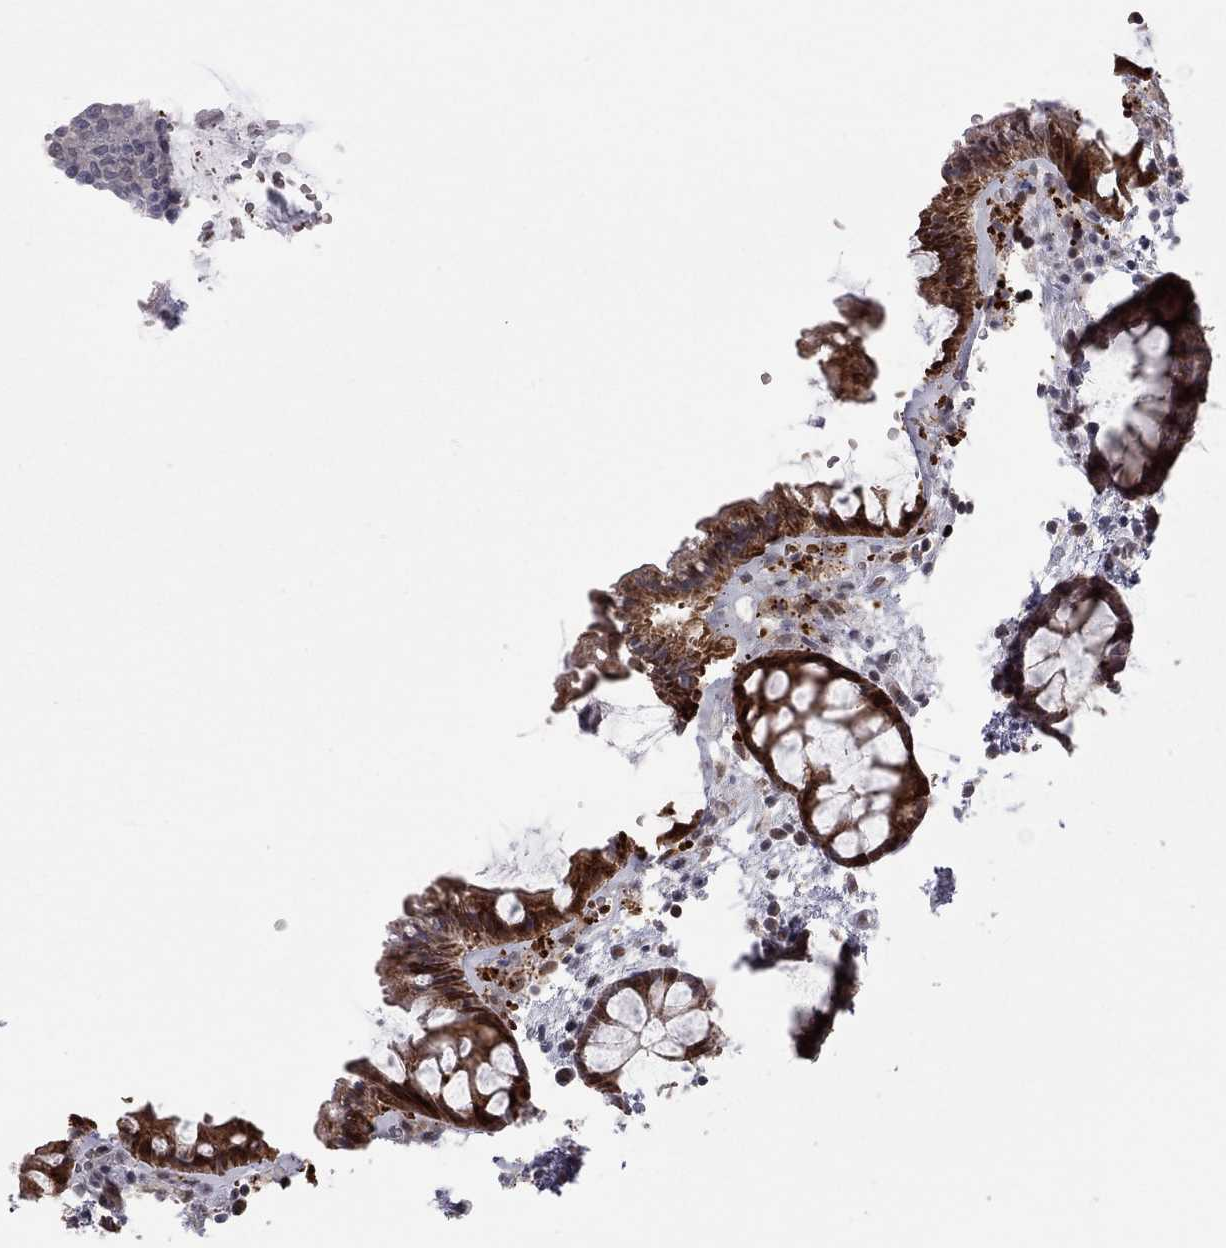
{"staining": {"intensity": "strong", "quantity": "25%-75%", "location": "cytoplasmic/membranous"}, "tissue": "rectum", "cell_type": "Glandular cells", "image_type": "normal", "snomed": [{"axis": "morphology", "description": "Normal tissue, NOS"}, {"axis": "topography", "description": "Rectum"}], "caption": "An immunohistochemistry (IHC) image of unremarkable tissue is shown. Protein staining in brown highlights strong cytoplasmic/membranous positivity in rectum within glandular cells.", "gene": "MC3R", "patient": {"sex": "female", "age": 62}}